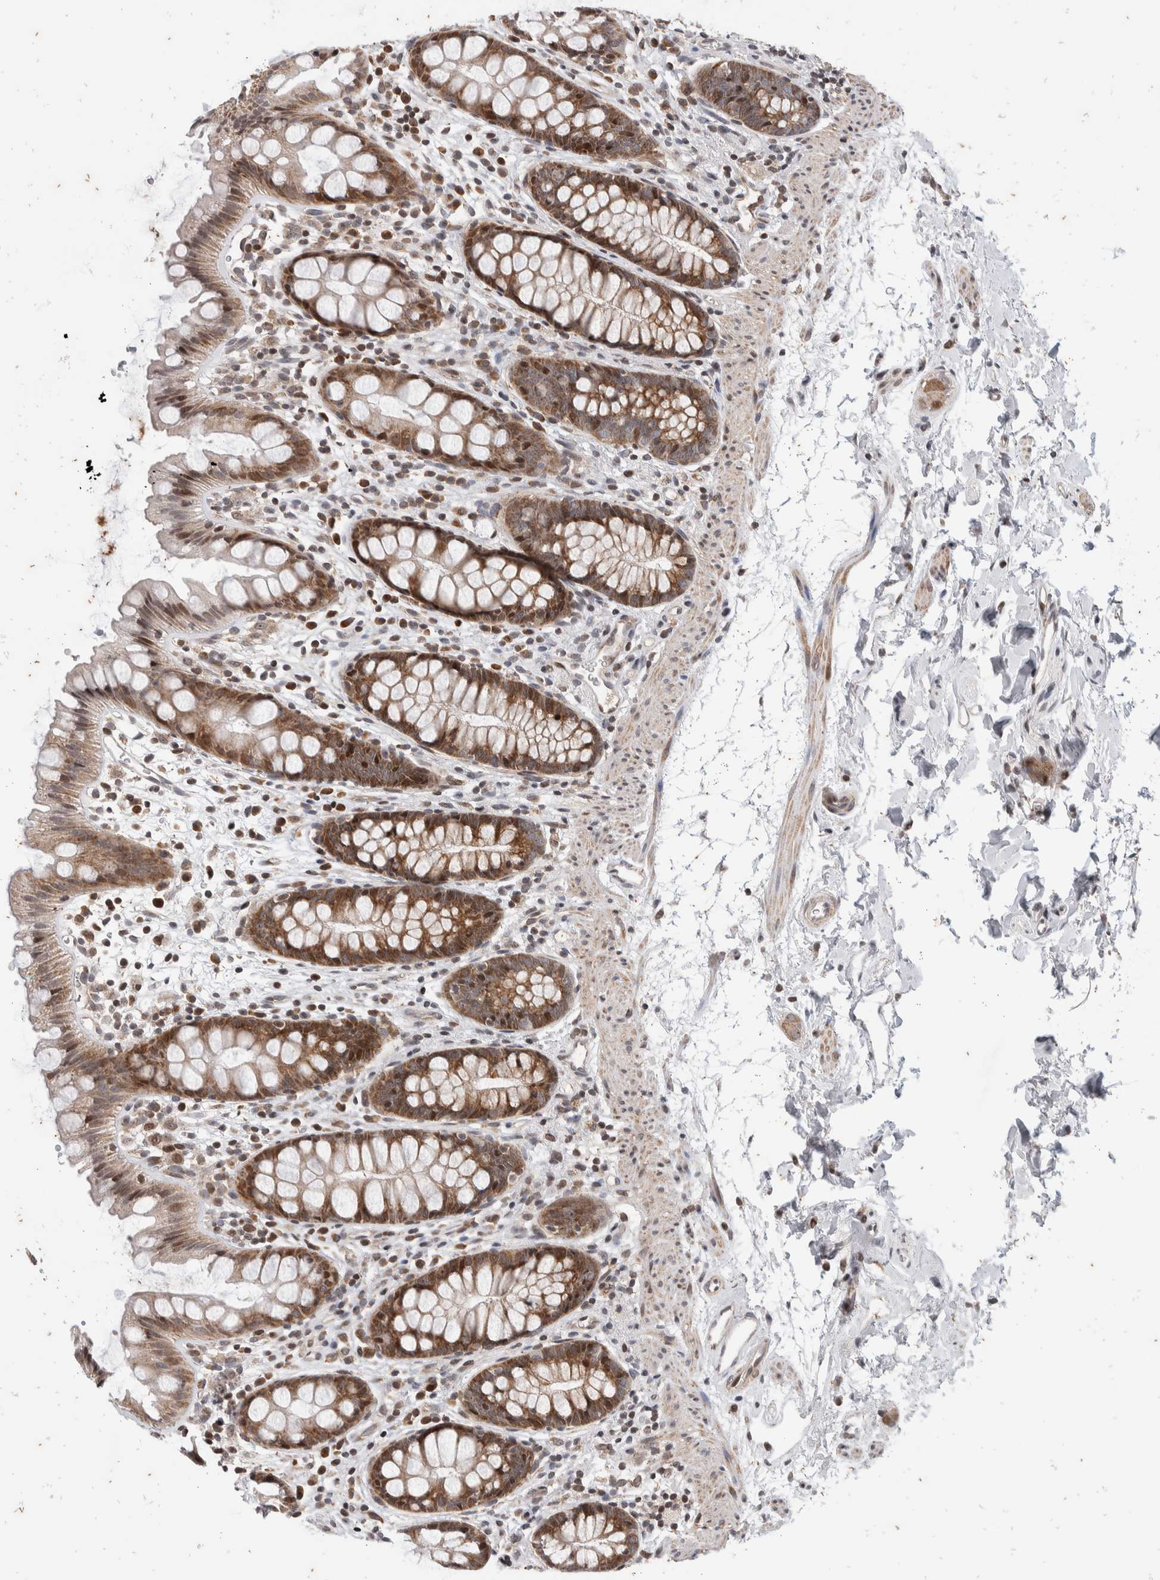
{"staining": {"intensity": "moderate", "quantity": ">75%", "location": "cytoplasmic/membranous,nuclear"}, "tissue": "rectum", "cell_type": "Glandular cells", "image_type": "normal", "snomed": [{"axis": "morphology", "description": "Normal tissue, NOS"}, {"axis": "topography", "description": "Rectum"}], "caption": "Moderate cytoplasmic/membranous,nuclear staining is identified in approximately >75% of glandular cells in normal rectum.", "gene": "ATXN7L1", "patient": {"sex": "female", "age": 65}}